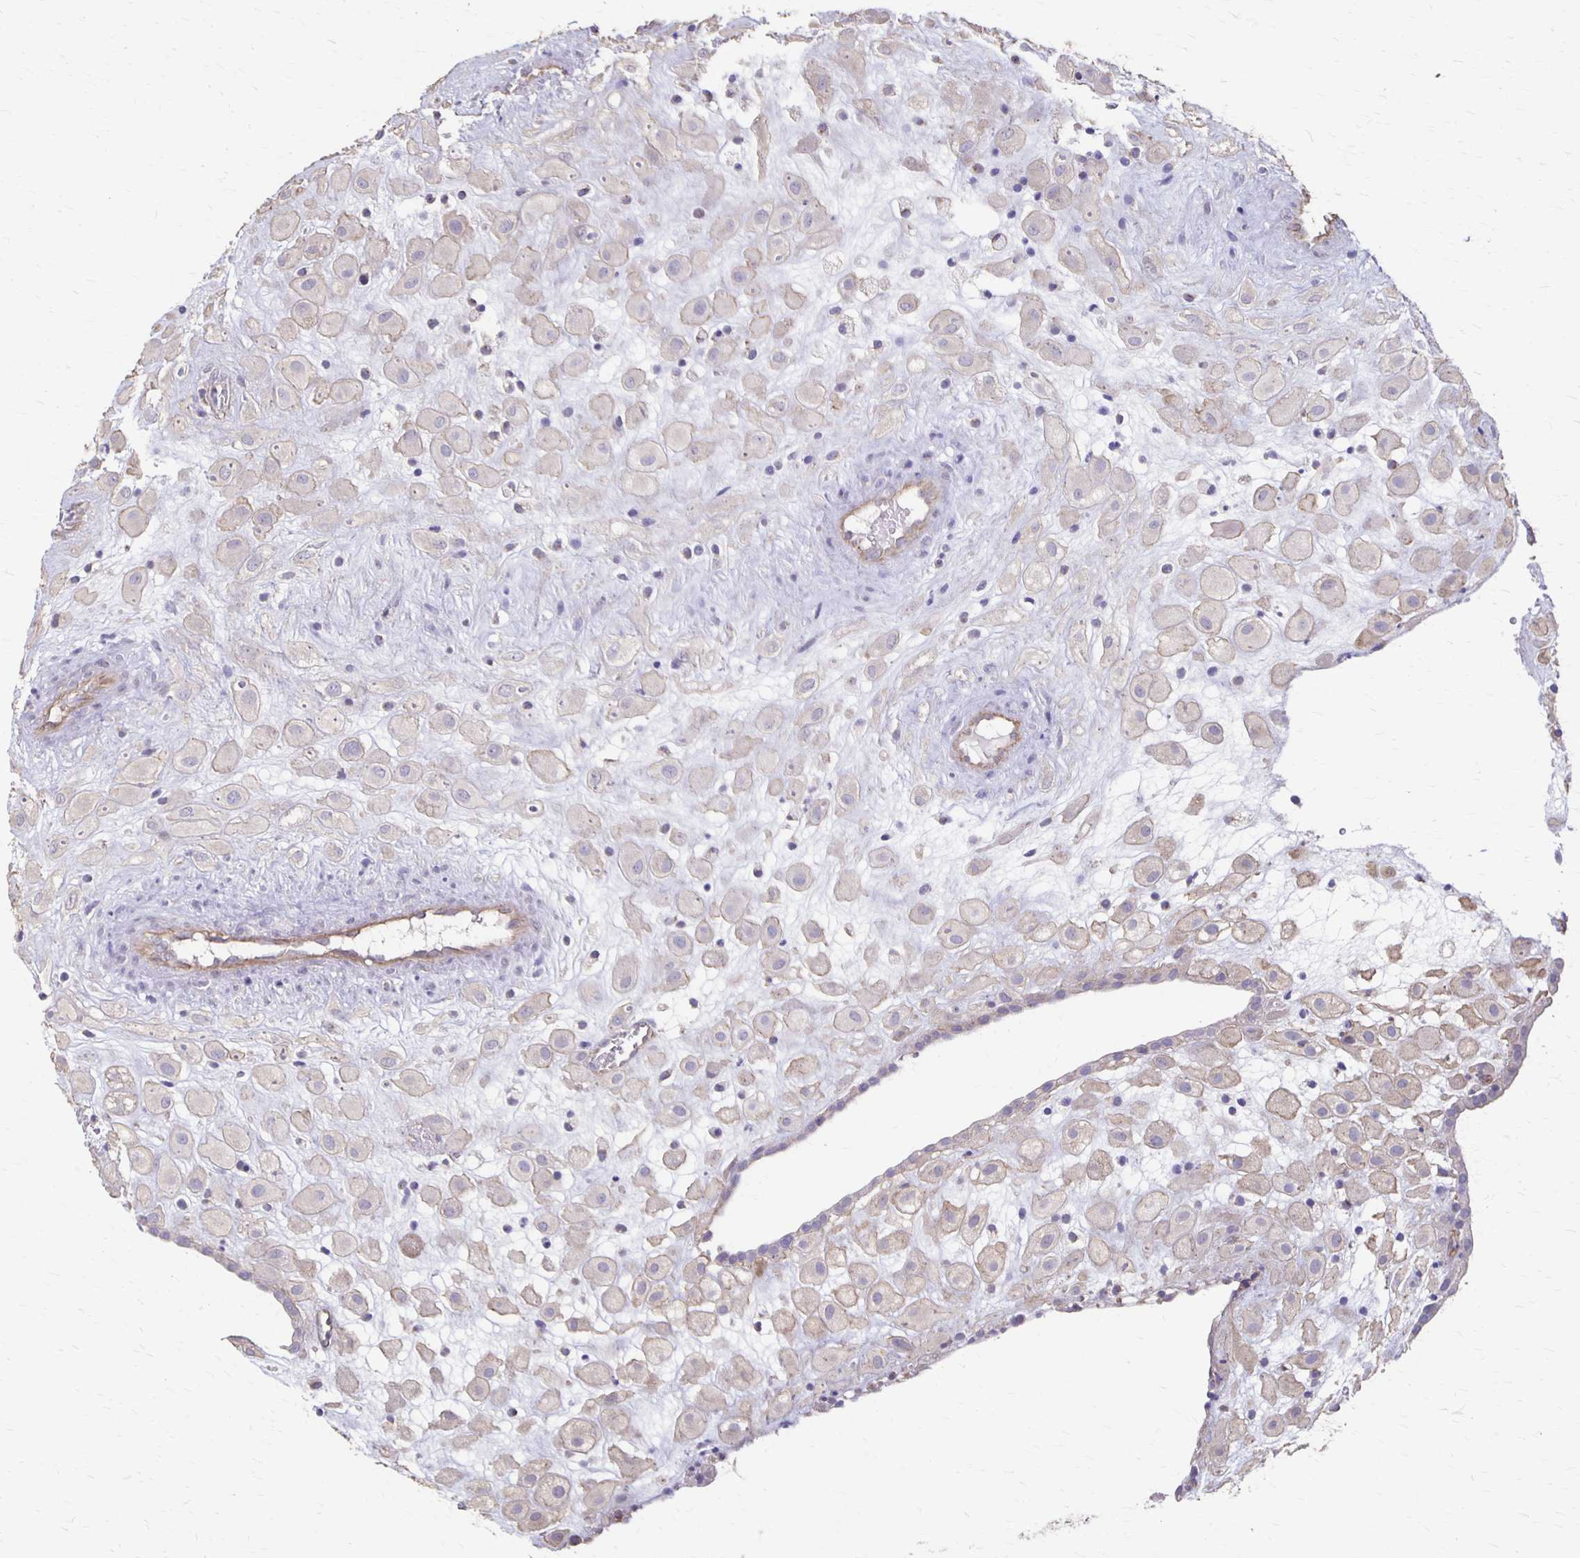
{"staining": {"intensity": "negative", "quantity": "none", "location": "none"}, "tissue": "placenta", "cell_type": "Decidual cells", "image_type": "normal", "snomed": [{"axis": "morphology", "description": "Normal tissue, NOS"}, {"axis": "topography", "description": "Placenta"}], "caption": "A high-resolution micrograph shows immunohistochemistry staining of normal placenta, which displays no significant staining in decidual cells. Nuclei are stained in blue.", "gene": "PPP1R3E", "patient": {"sex": "female", "age": 24}}